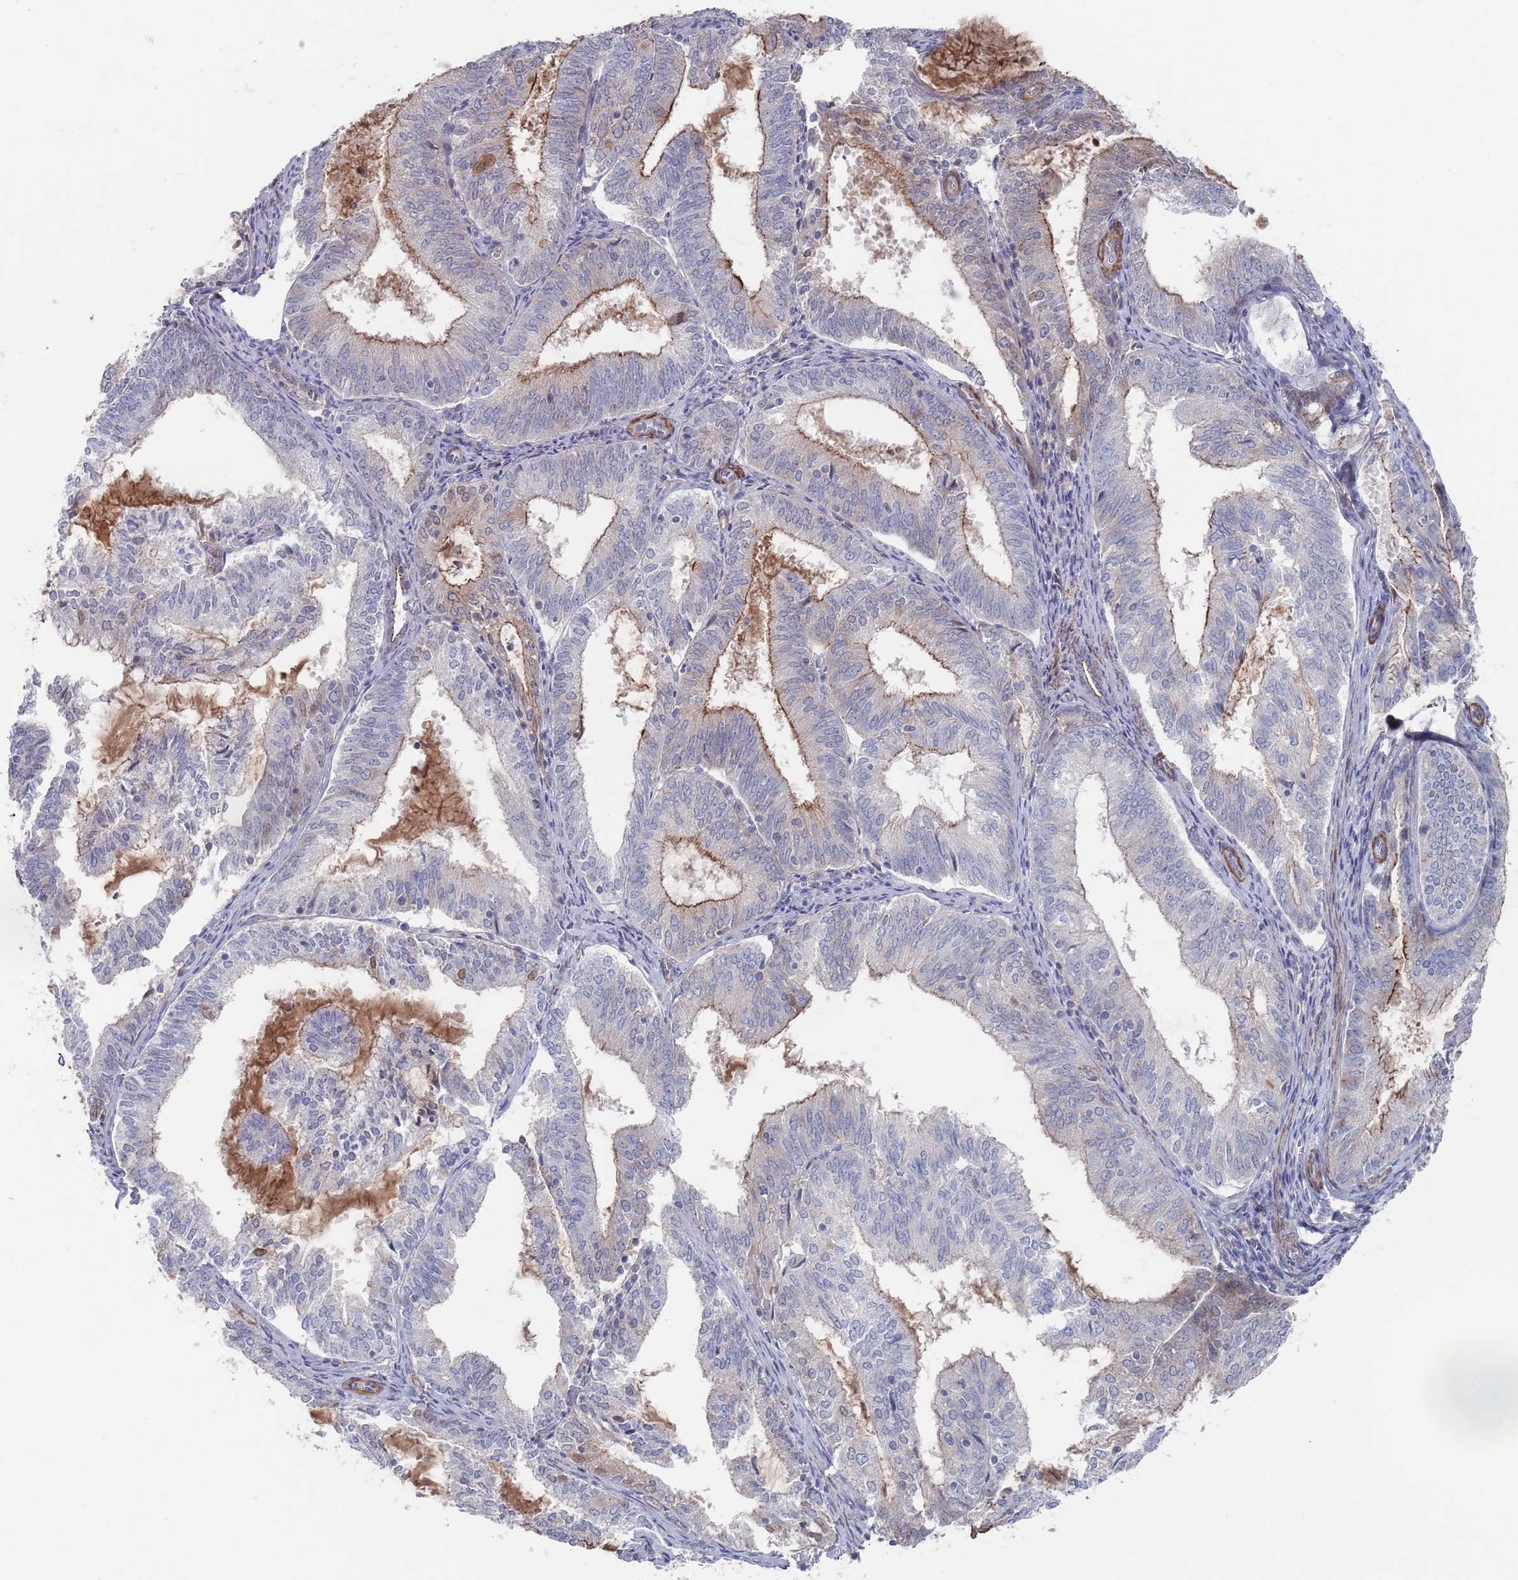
{"staining": {"intensity": "moderate", "quantity": "<25%", "location": "cytoplasmic/membranous"}, "tissue": "endometrial cancer", "cell_type": "Tumor cells", "image_type": "cancer", "snomed": [{"axis": "morphology", "description": "Adenocarcinoma, NOS"}, {"axis": "topography", "description": "Endometrium"}], "caption": "Moderate cytoplasmic/membranous protein expression is identified in approximately <25% of tumor cells in endometrial adenocarcinoma.", "gene": "PLEKHA4", "patient": {"sex": "female", "age": 81}}